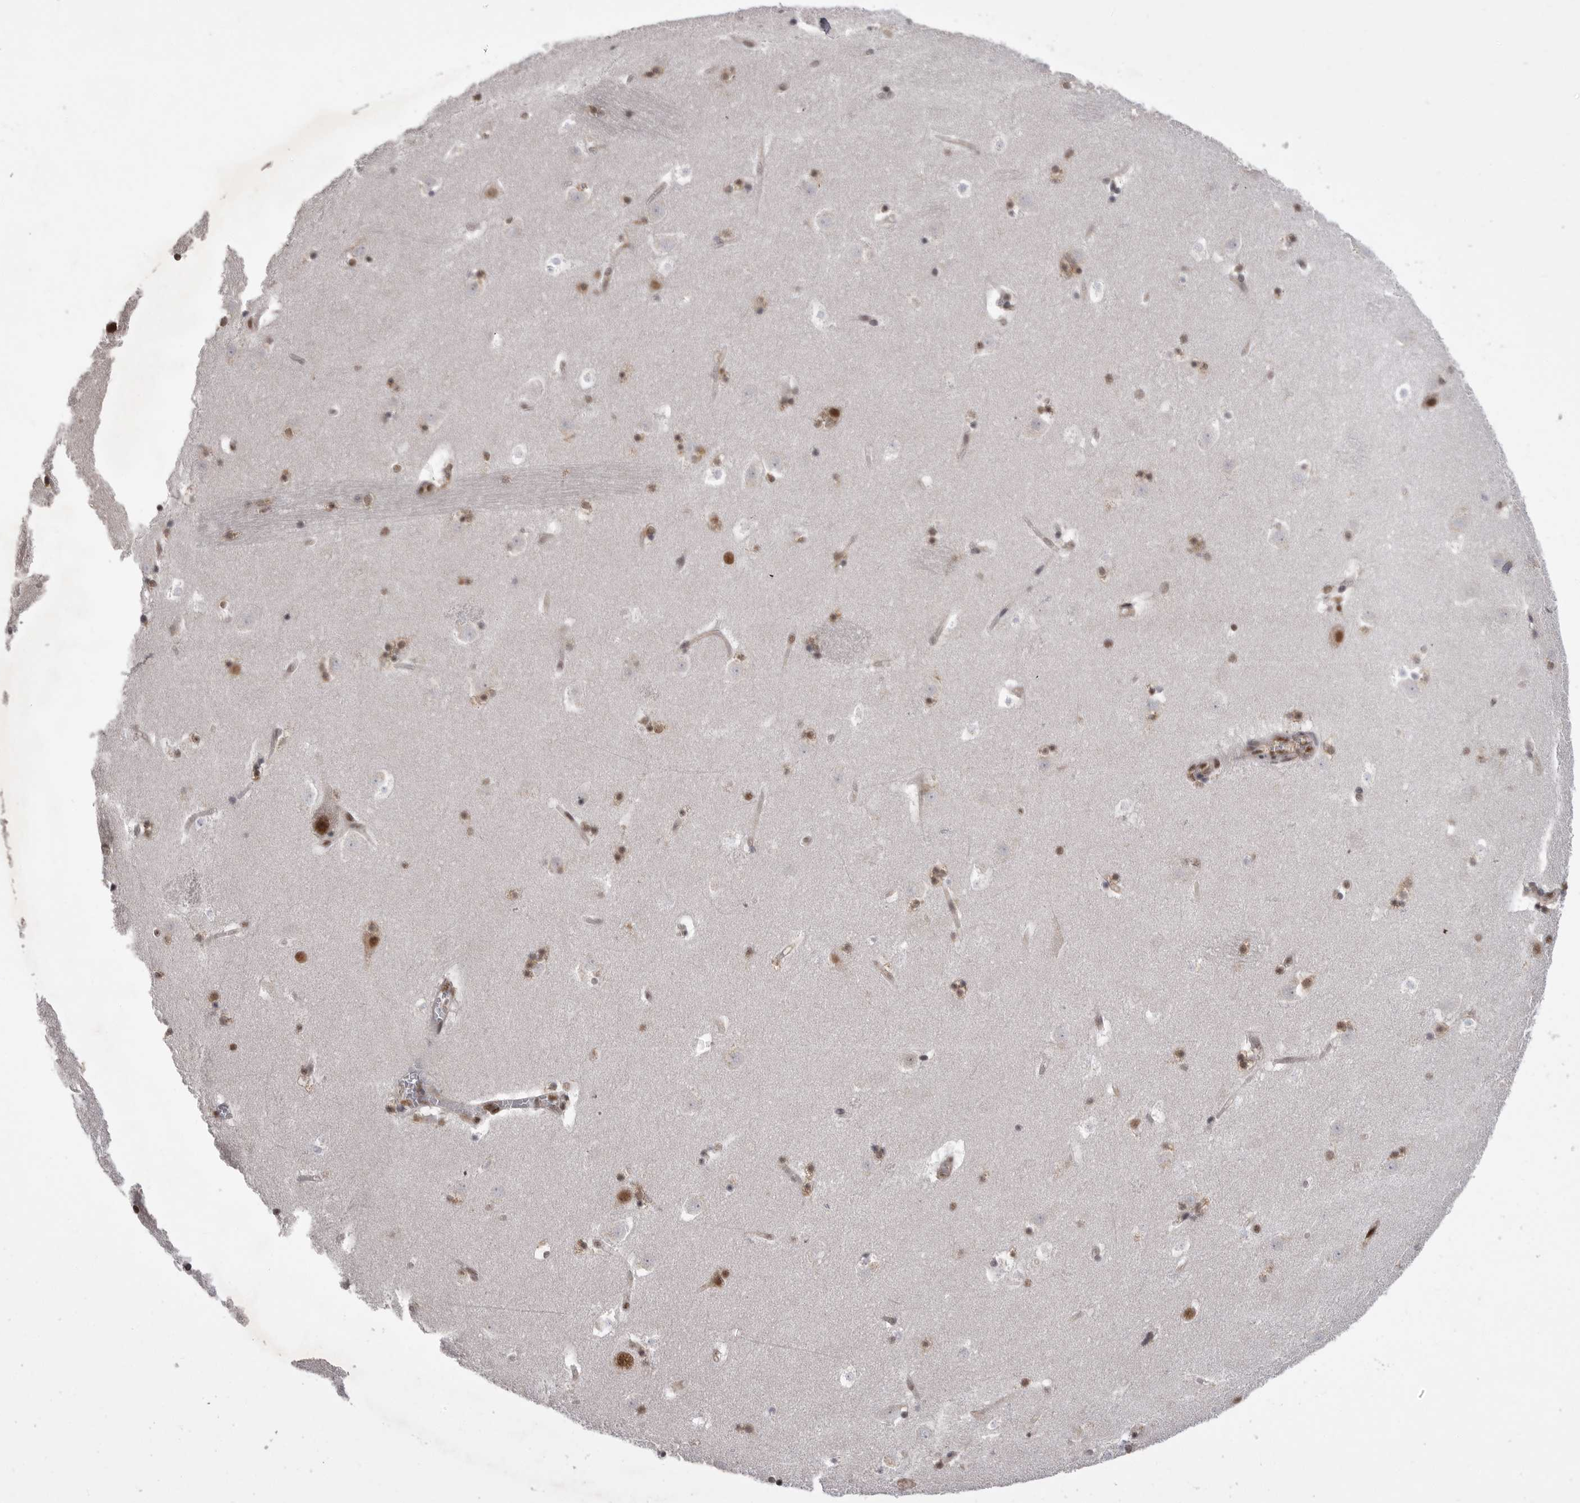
{"staining": {"intensity": "strong", "quantity": "25%-75%", "location": "nuclear"}, "tissue": "caudate", "cell_type": "Glial cells", "image_type": "normal", "snomed": [{"axis": "morphology", "description": "Normal tissue, NOS"}, {"axis": "topography", "description": "Lateral ventricle wall"}], "caption": "This photomicrograph displays unremarkable caudate stained with immunohistochemistry (IHC) to label a protein in brown. The nuclear of glial cells show strong positivity for the protein. Nuclei are counter-stained blue.", "gene": "PPP1R8", "patient": {"sex": "male", "age": 45}}